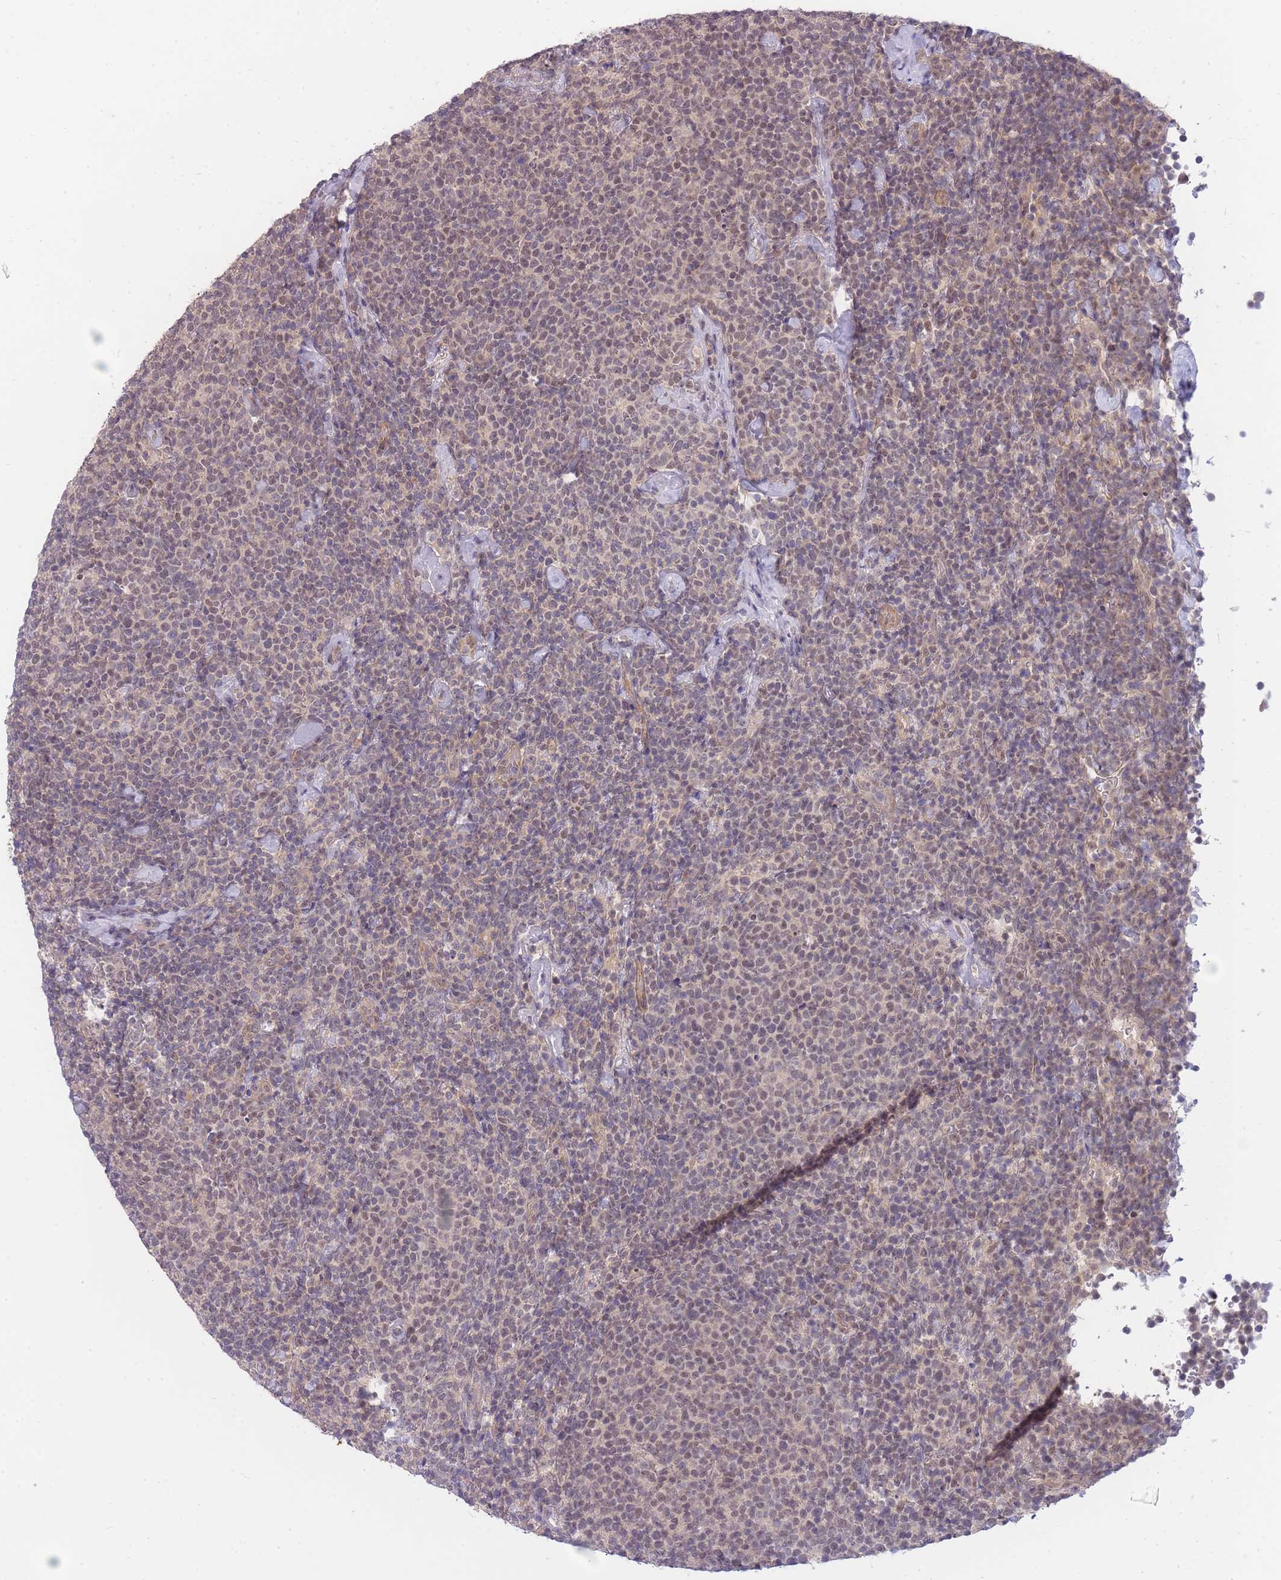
{"staining": {"intensity": "weak", "quantity": ">75%", "location": "nuclear"}, "tissue": "lymphoma", "cell_type": "Tumor cells", "image_type": "cancer", "snomed": [{"axis": "morphology", "description": "Malignant lymphoma, non-Hodgkin's type, High grade"}, {"axis": "topography", "description": "Lymph node"}], "caption": "Protein analysis of lymphoma tissue exhibits weak nuclear expression in approximately >75% of tumor cells.", "gene": "SMC6", "patient": {"sex": "male", "age": 61}}